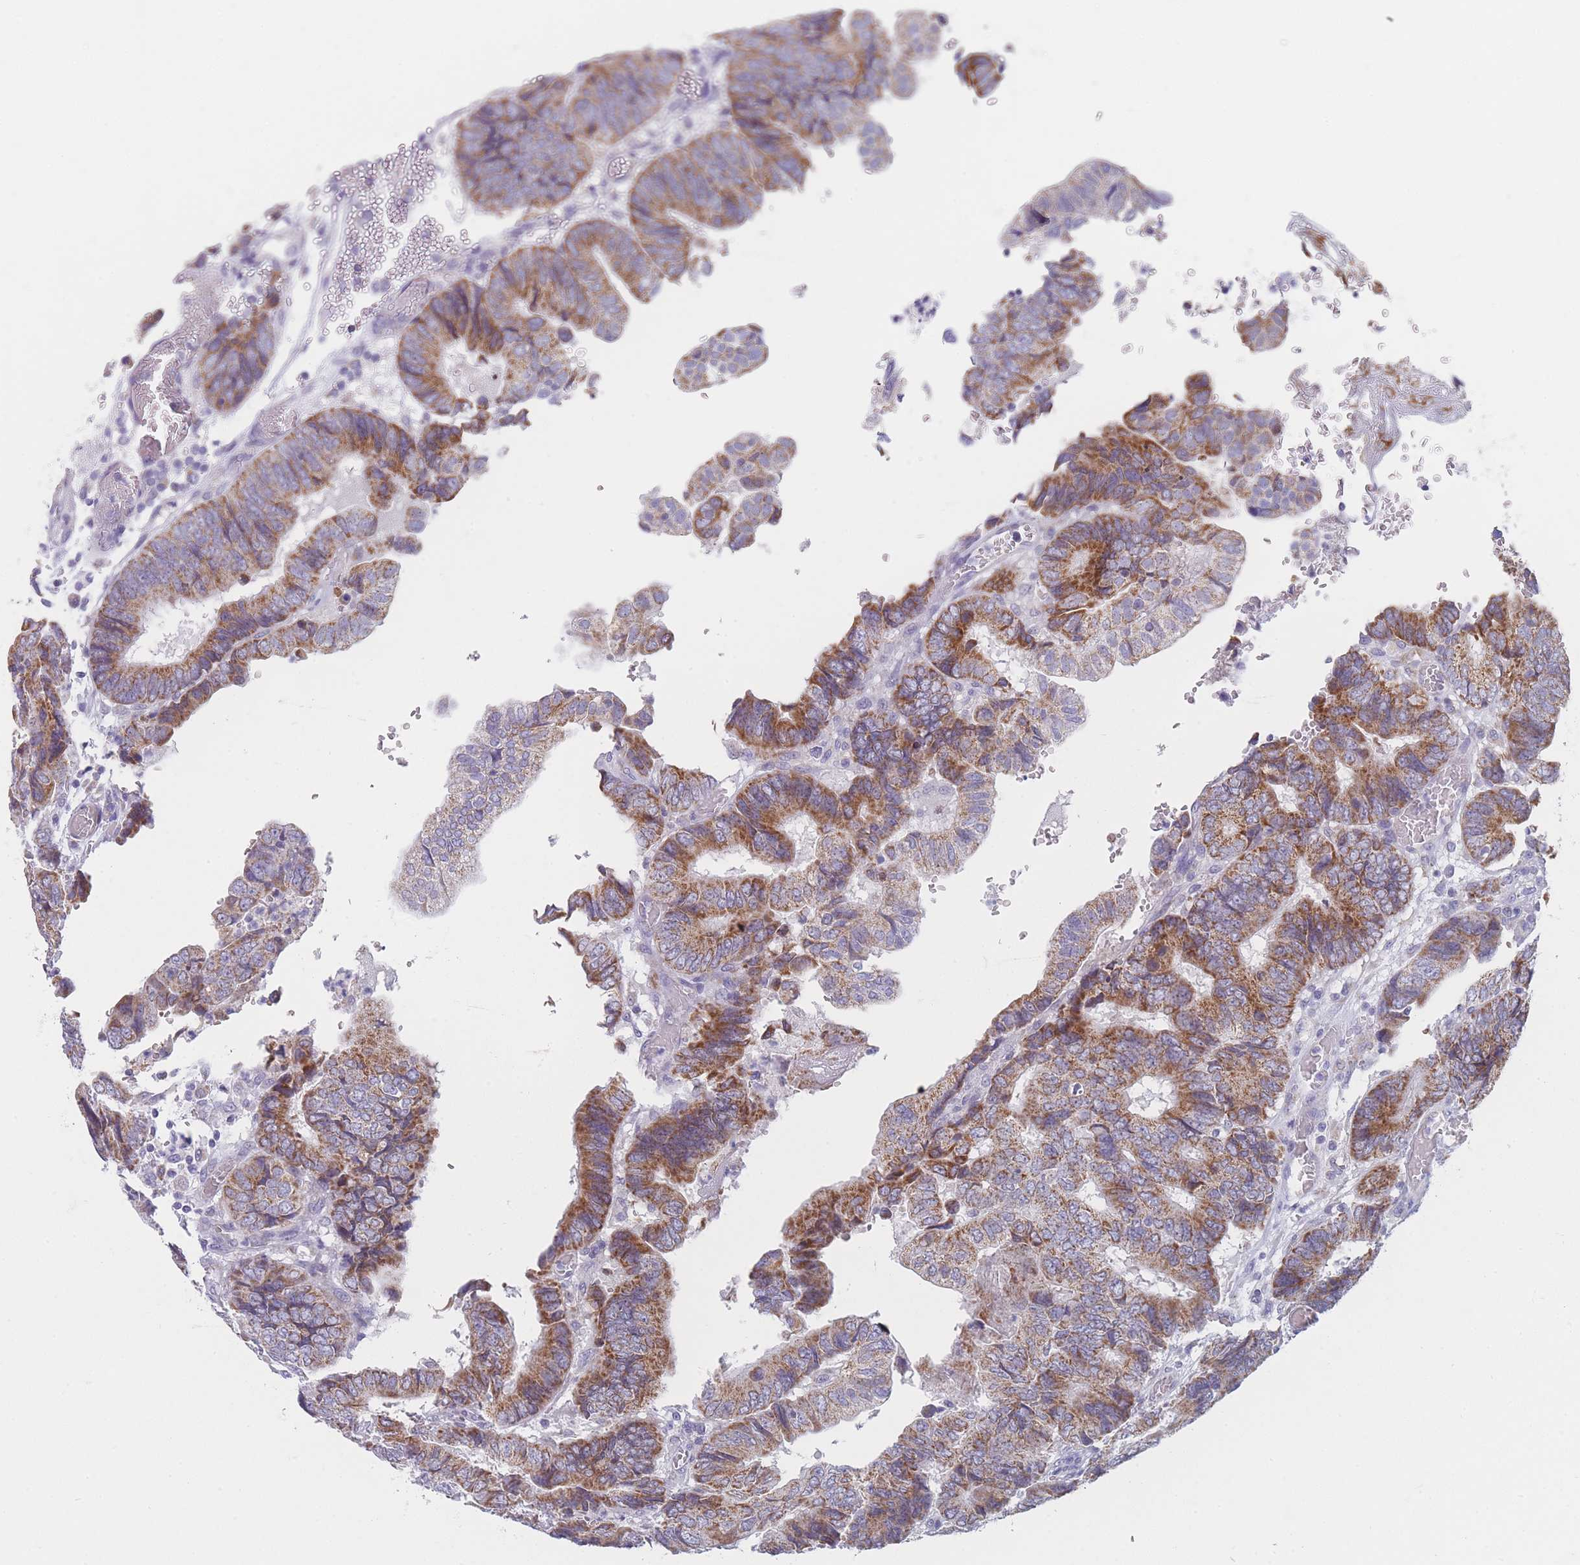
{"staining": {"intensity": "moderate", "quantity": ">75%", "location": "cytoplasmic/membranous"}, "tissue": "colorectal cancer", "cell_type": "Tumor cells", "image_type": "cancer", "snomed": [{"axis": "morphology", "description": "Adenocarcinoma, NOS"}, {"axis": "topography", "description": "Colon"}], "caption": "The micrograph demonstrates staining of colorectal cancer (adenocarcinoma), revealing moderate cytoplasmic/membranous protein positivity (brown color) within tumor cells.", "gene": "MRPS14", "patient": {"sex": "male", "age": 85}}